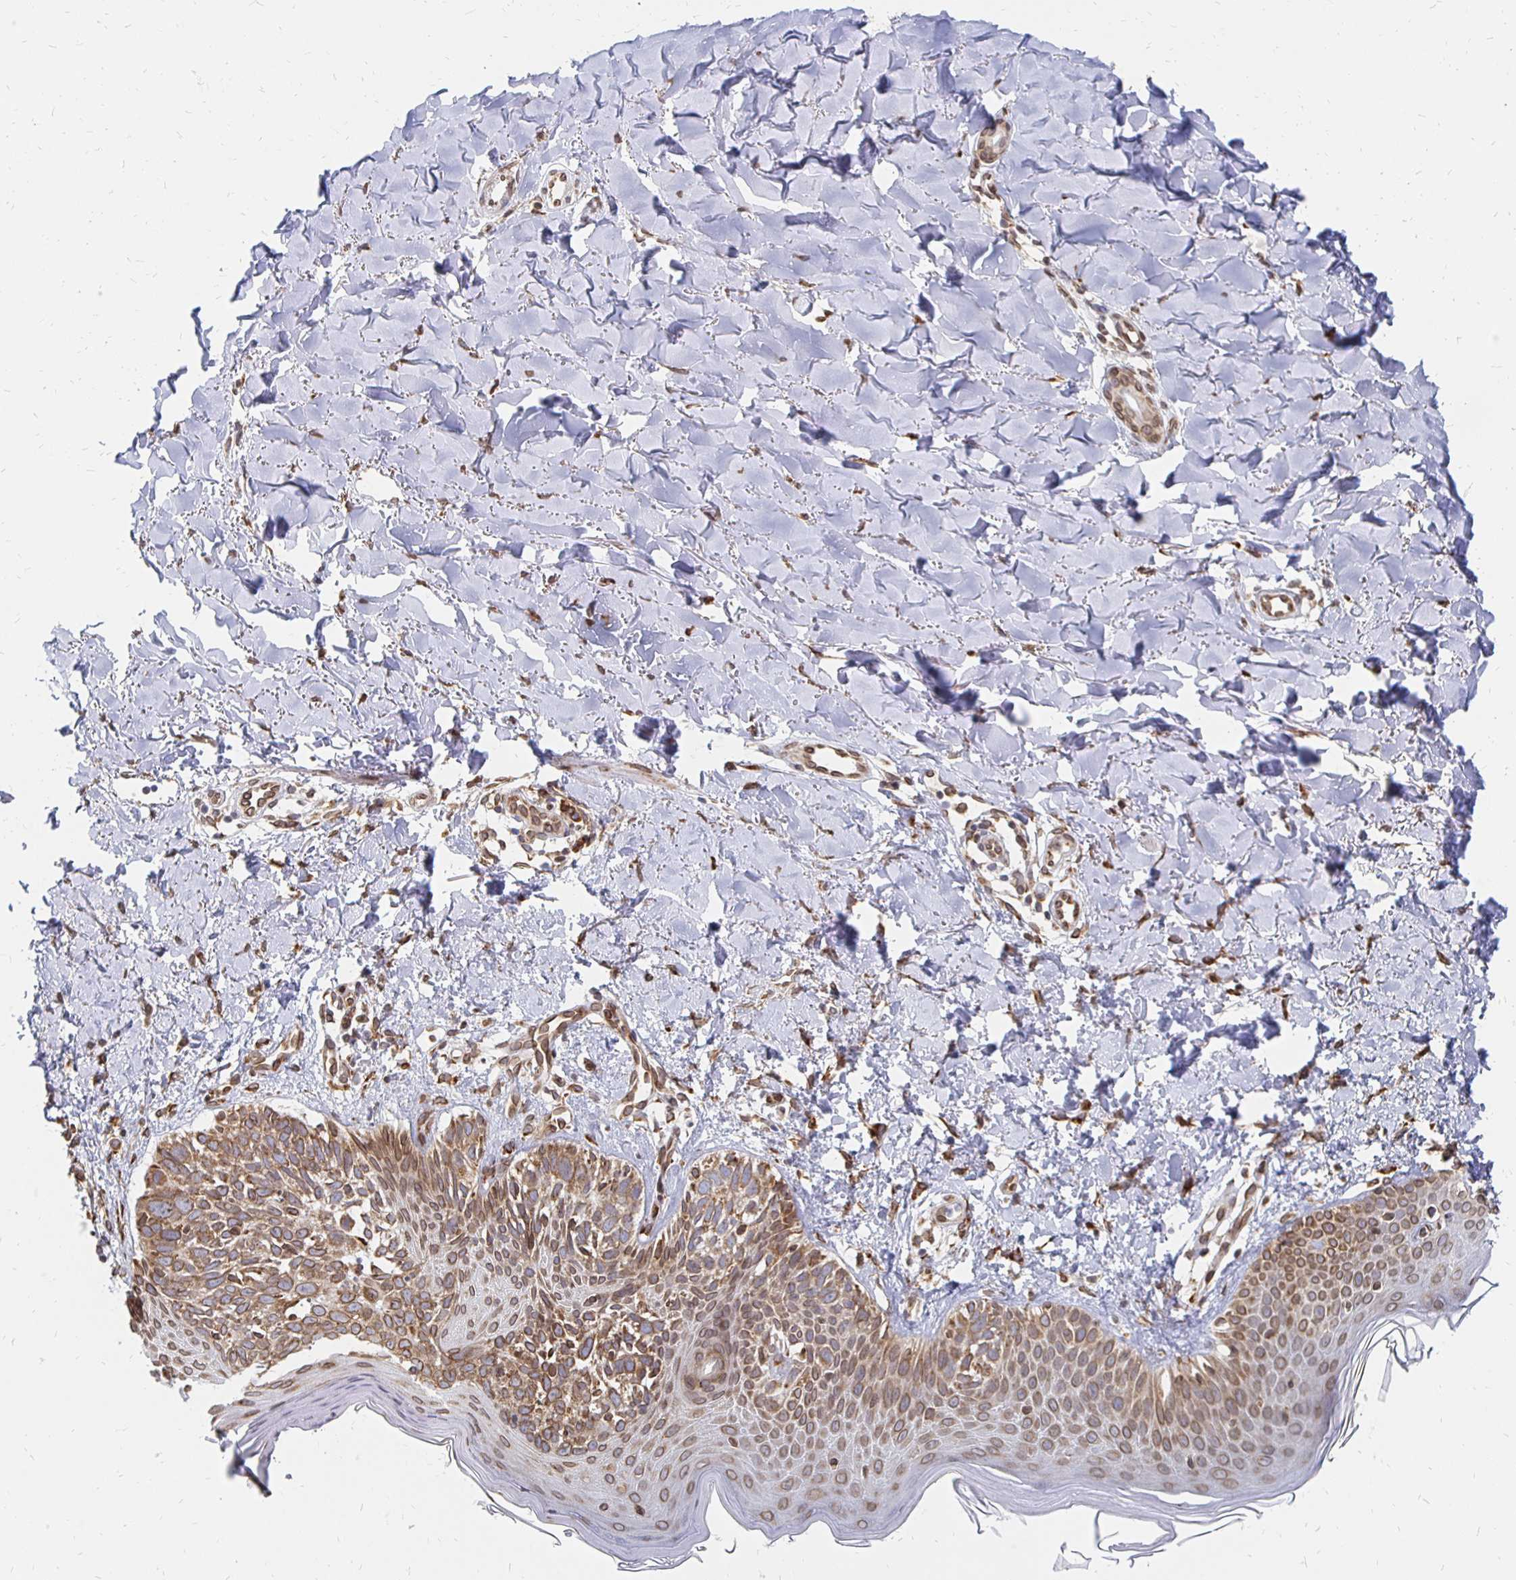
{"staining": {"intensity": "moderate", "quantity": ">75%", "location": "cytoplasmic/membranous,nuclear"}, "tissue": "skin cancer", "cell_type": "Tumor cells", "image_type": "cancer", "snomed": [{"axis": "morphology", "description": "Basal cell carcinoma"}, {"axis": "topography", "description": "Skin"}], "caption": "Human basal cell carcinoma (skin) stained with a brown dye reveals moderate cytoplasmic/membranous and nuclear positive staining in about >75% of tumor cells.", "gene": "PELI3", "patient": {"sex": "female", "age": 45}}